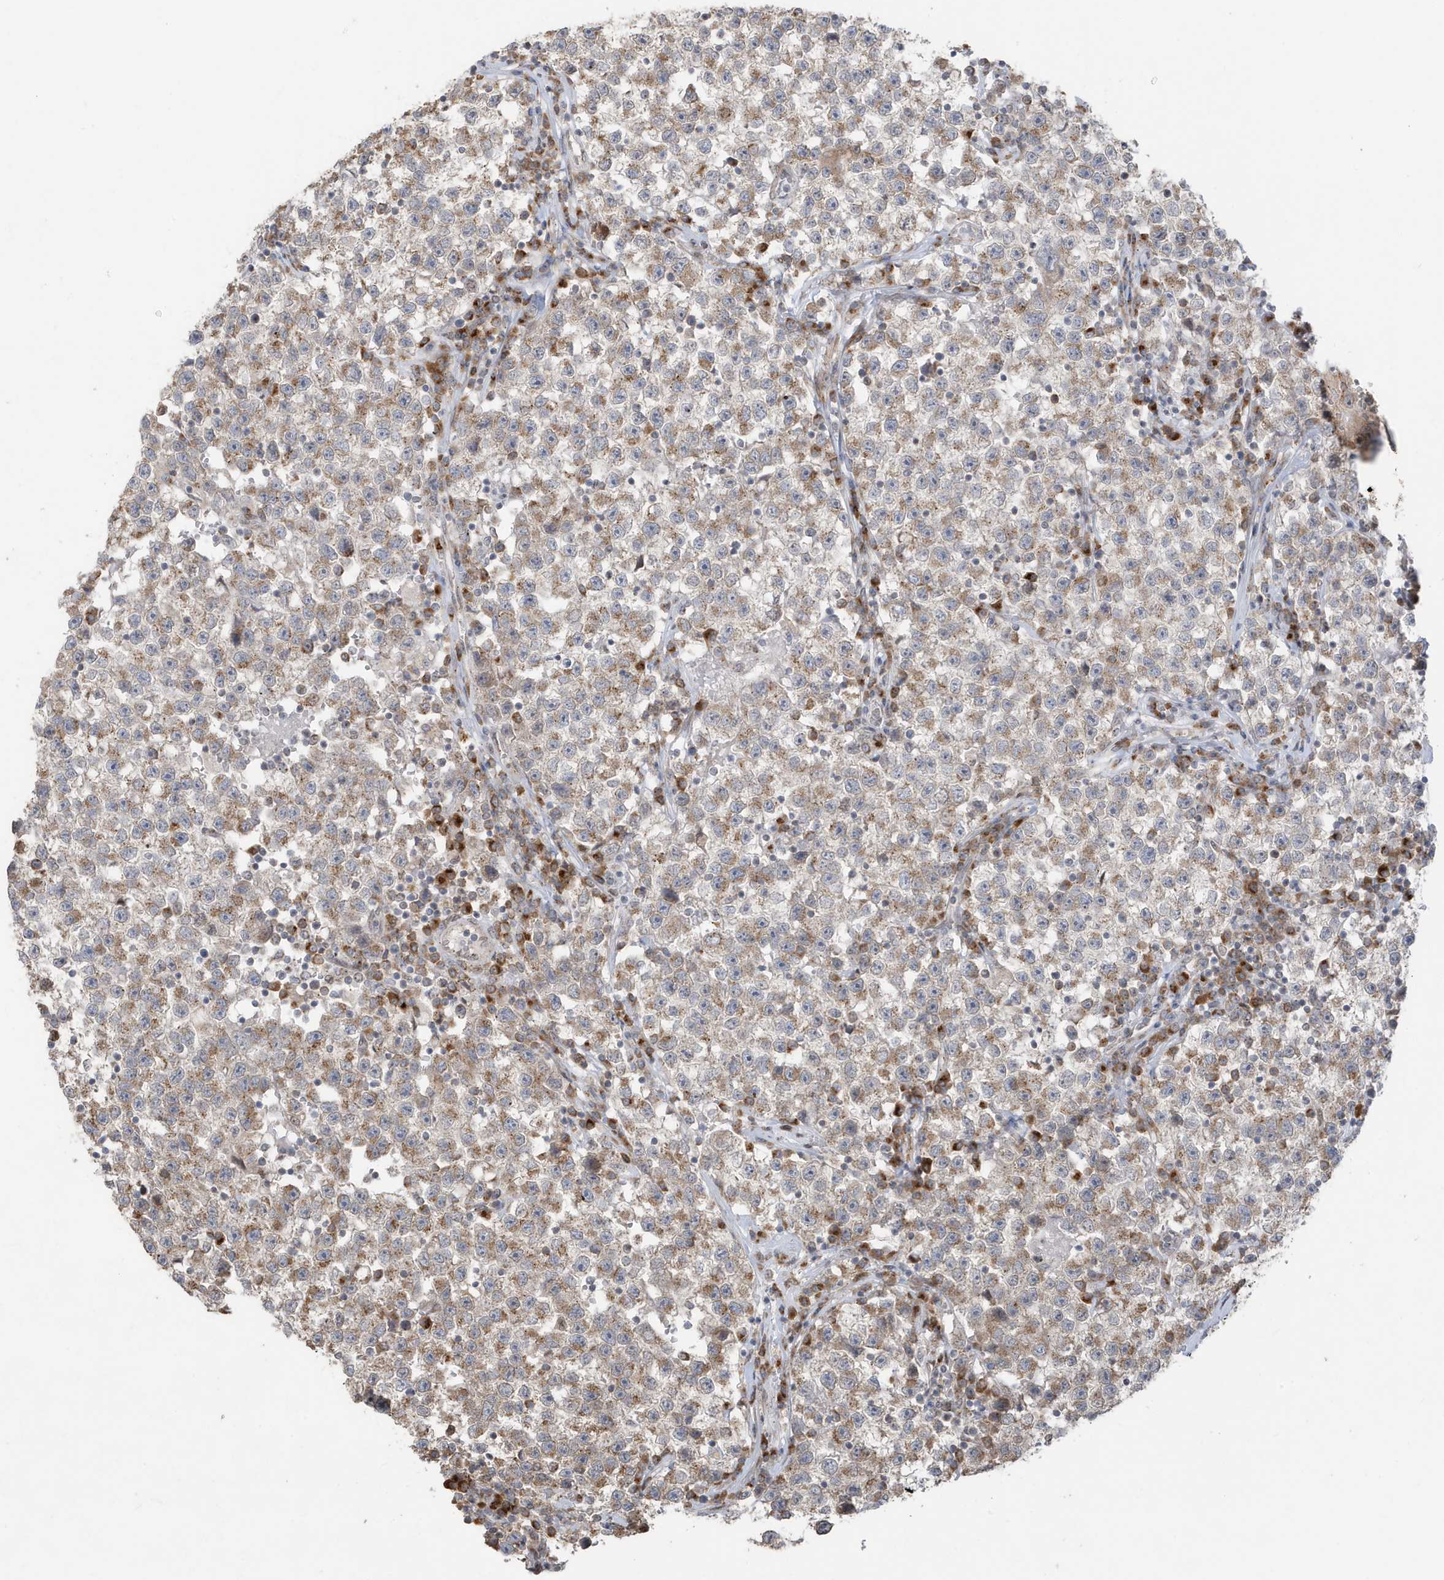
{"staining": {"intensity": "moderate", "quantity": ">75%", "location": "cytoplasmic/membranous"}, "tissue": "testis cancer", "cell_type": "Tumor cells", "image_type": "cancer", "snomed": [{"axis": "morphology", "description": "Seminoma, NOS"}, {"axis": "topography", "description": "Testis"}], "caption": "A brown stain highlights moderate cytoplasmic/membranous staining of a protein in testis cancer tumor cells. (brown staining indicates protein expression, while blue staining denotes nuclei).", "gene": "RER1", "patient": {"sex": "male", "age": 22}}